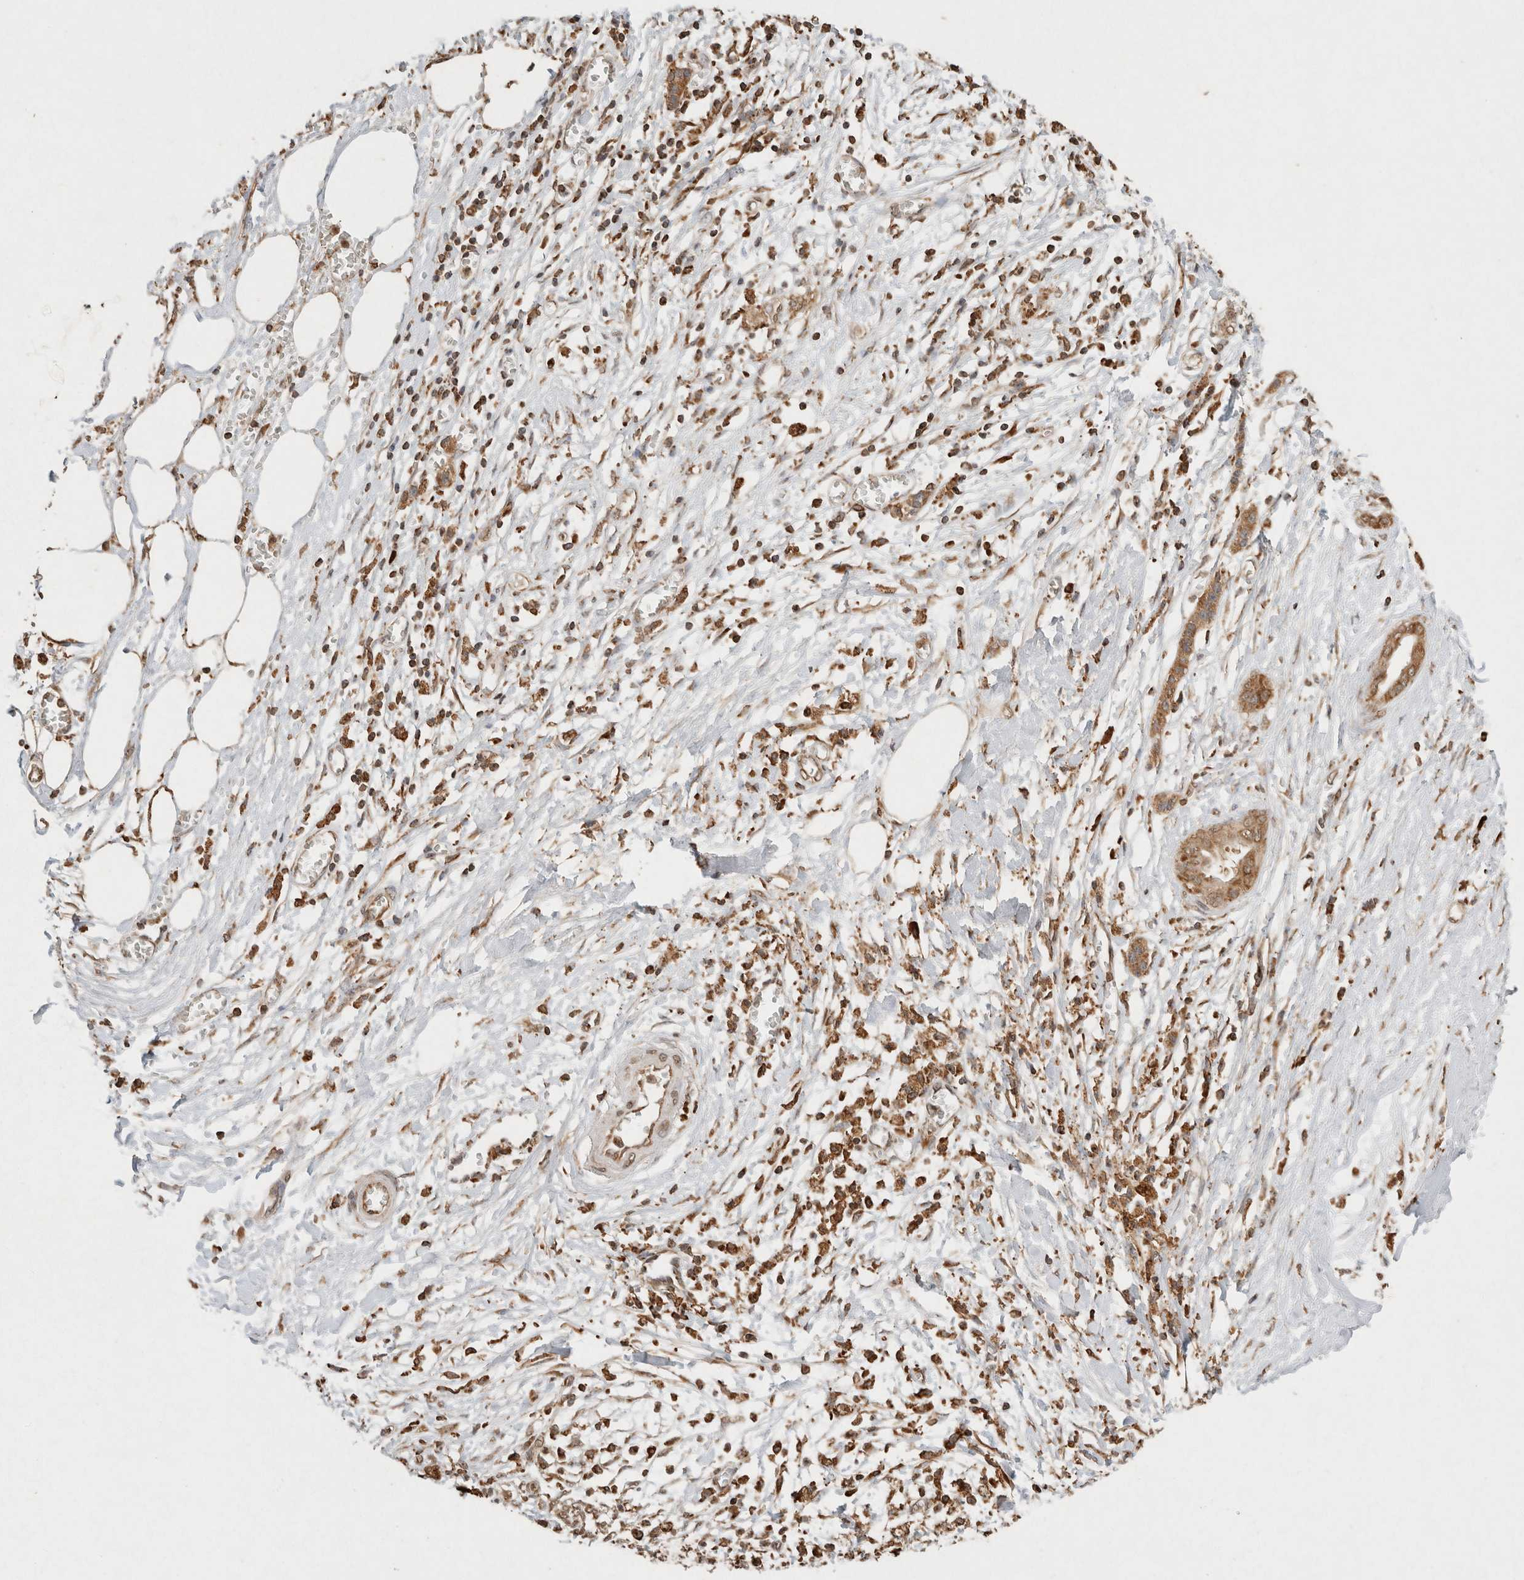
{"staining": {"intensity": "moderate", "quantity": ">75%", "location": "cytoplasmic/membranous"}, "tissue": "pancreatic cancer", "cell_type": "Tumor cells", "image_type": "cancer", "snomed": [{"axis": "morphology", "description": "Adenocarcinoma, NOS"}, {"axis": "topography", "description": "Pancreas"}], "caption": "Tumor cells show medium levels of moderate cytoplasmic/membranous expression in about >75% of cells in human pancreatic cancer (adenocarcinoma). (Brightfield microscopy of DAB IHC at high magnification).", "gene": "ERAP1", "patient": {"sex": "male", "age": 56}}